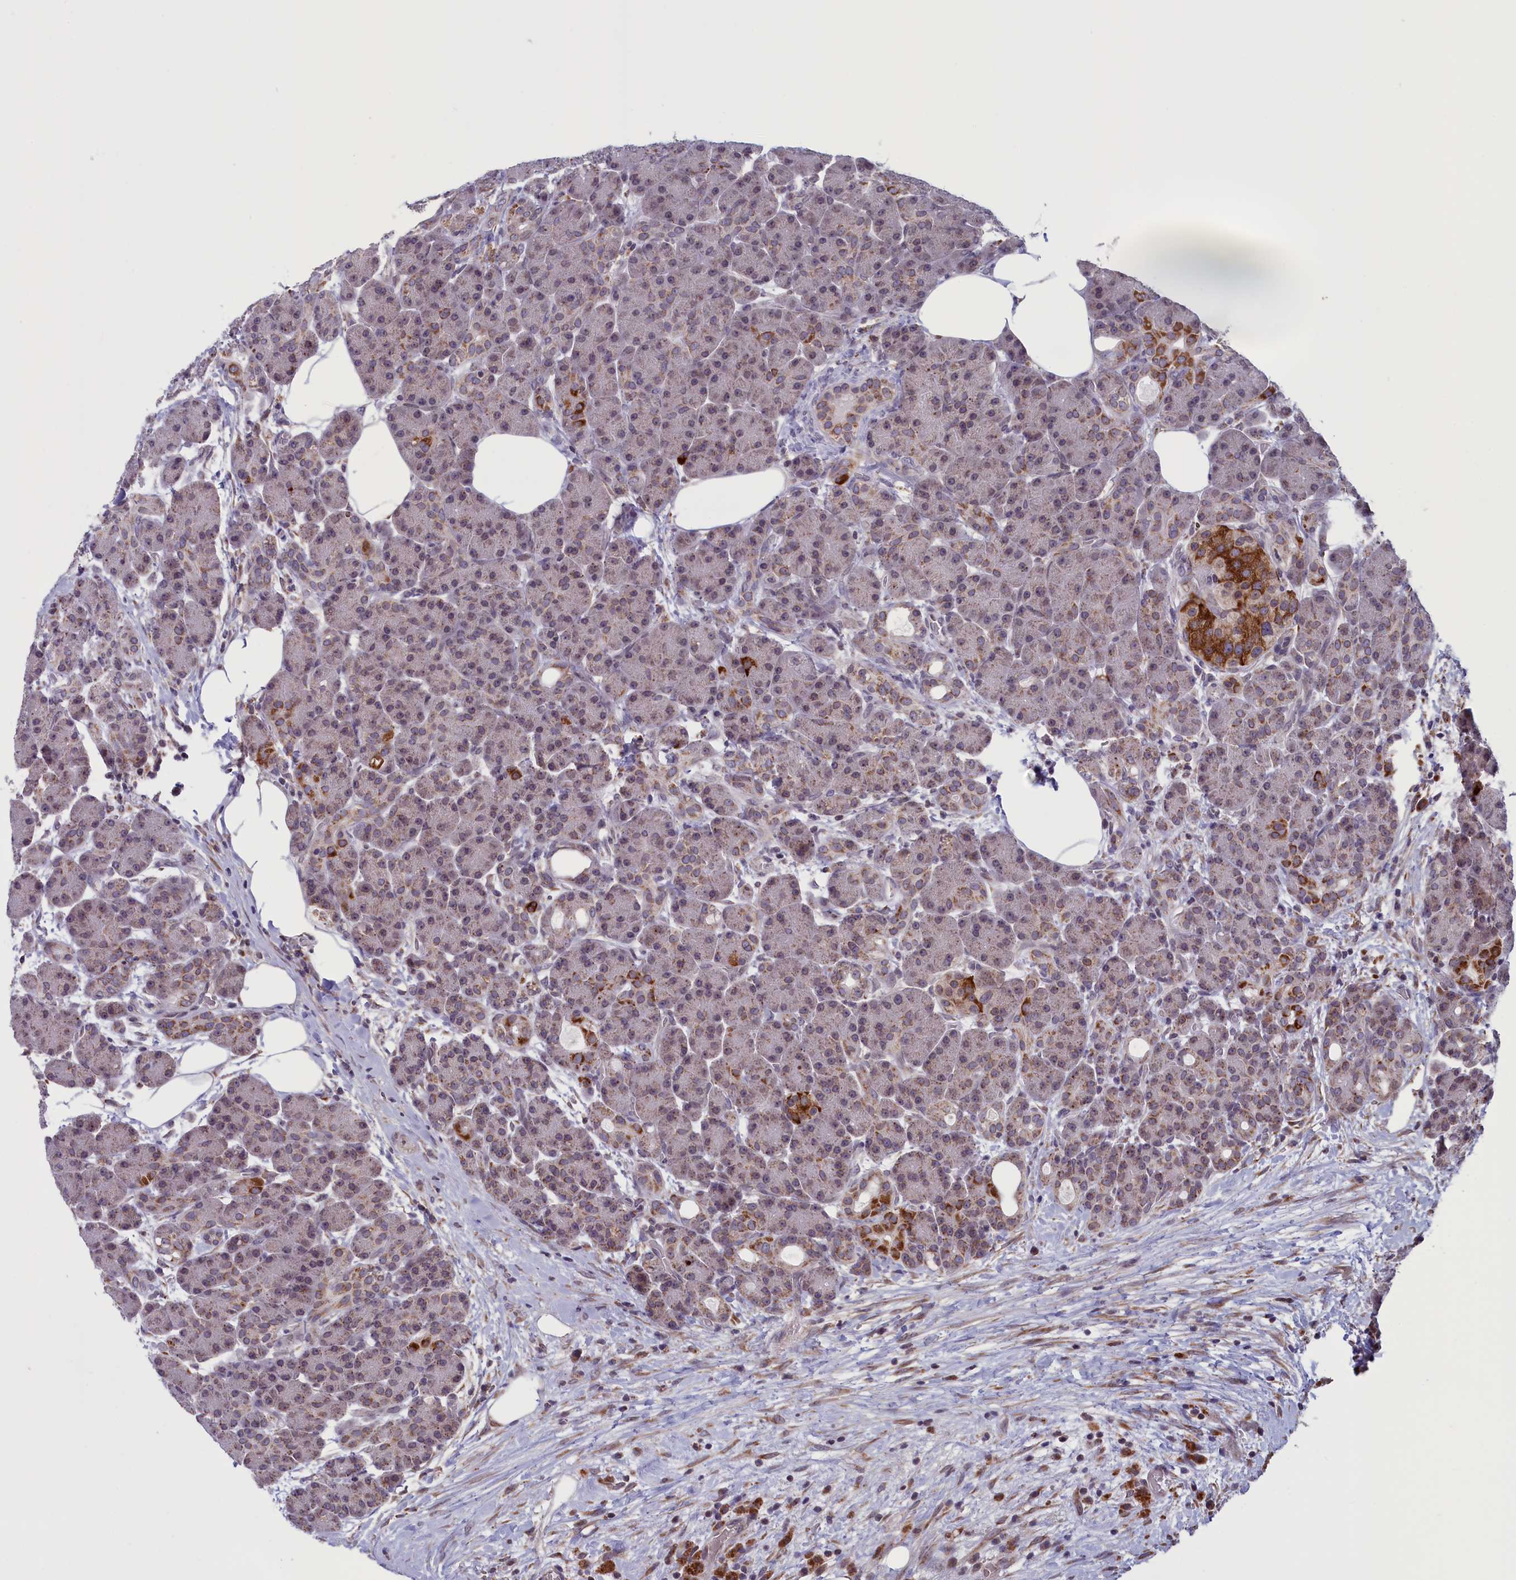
{"staining": {"intensity": "moderate", "quantity": "<25%", "location": "cytoplasmic/membranous"}, "tissue": "pancreas", "cell_type": "Exocrine glandular cells", "image_type": "normal", "snomed": [{"axis": "morphology", "description": "Normal tissue, NOS"}, {"axis": "topography", "description": "Pancreas"}], "caption": "IHC (DAB) staining of normal pancreas displays moderate cytoplasmic/membranous protein positivity in approximately <25% of exocrine glandular cells.", "gene": "PARS2", "patient": {"sex": "male", "age": 63}}